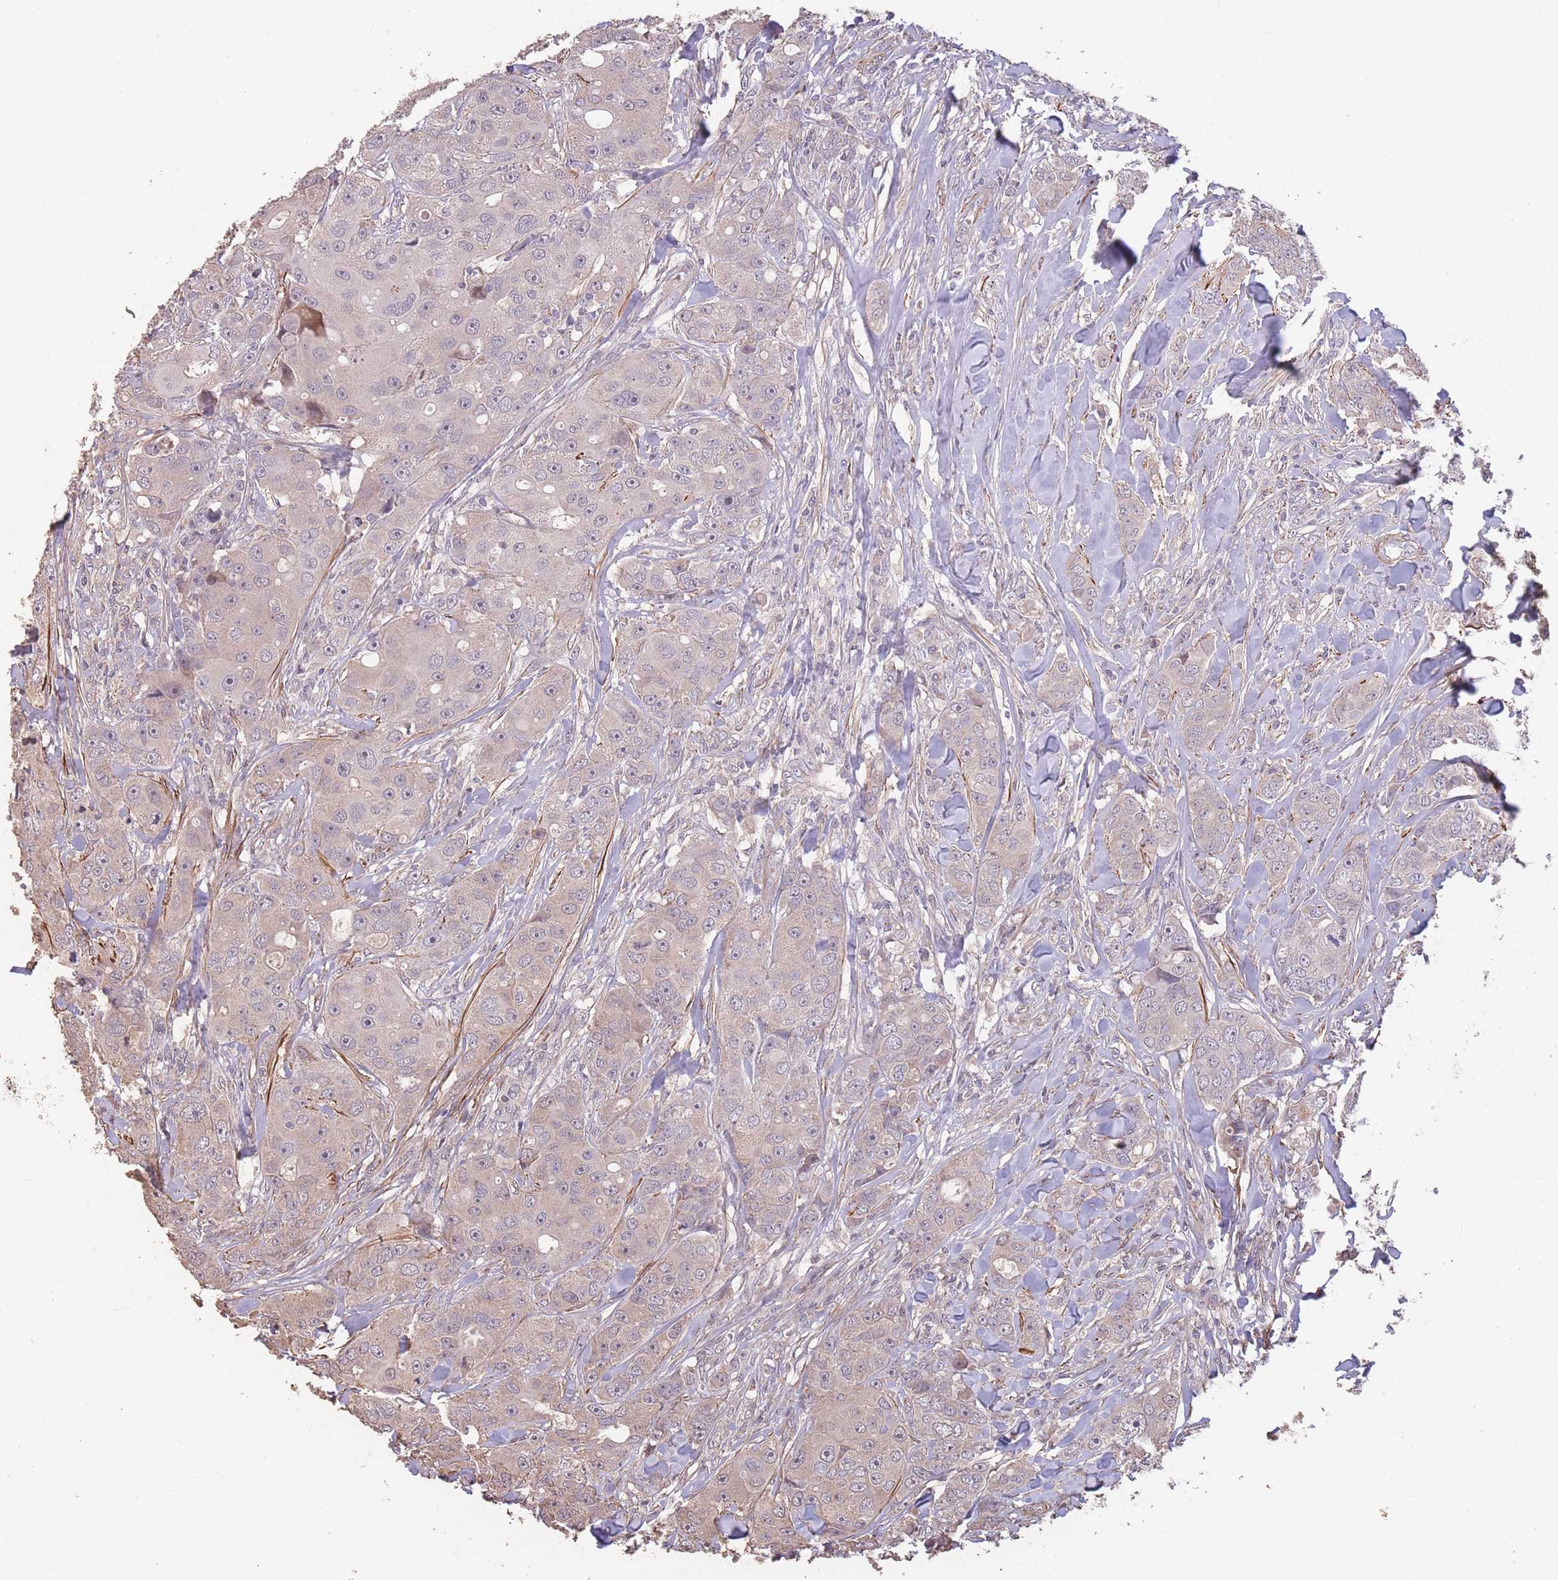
{"staining": {"intensity": "negative", "quantity": "none", "location": "none"}, "tissue": "breast cancer", "cell_type": "Tumor cells", "image_type": "cancer", "snomed": [{"axis": "morphology", "description": "Duct carcinoma"}, {"axis": "topography", "description": "Breast"}], "caption": "Breast cancer was stained to show a protein in brown. There is no significant staining in tumor cells.", "gene": "NLRC4", "patient": {"sex": "female", "age": 43}}